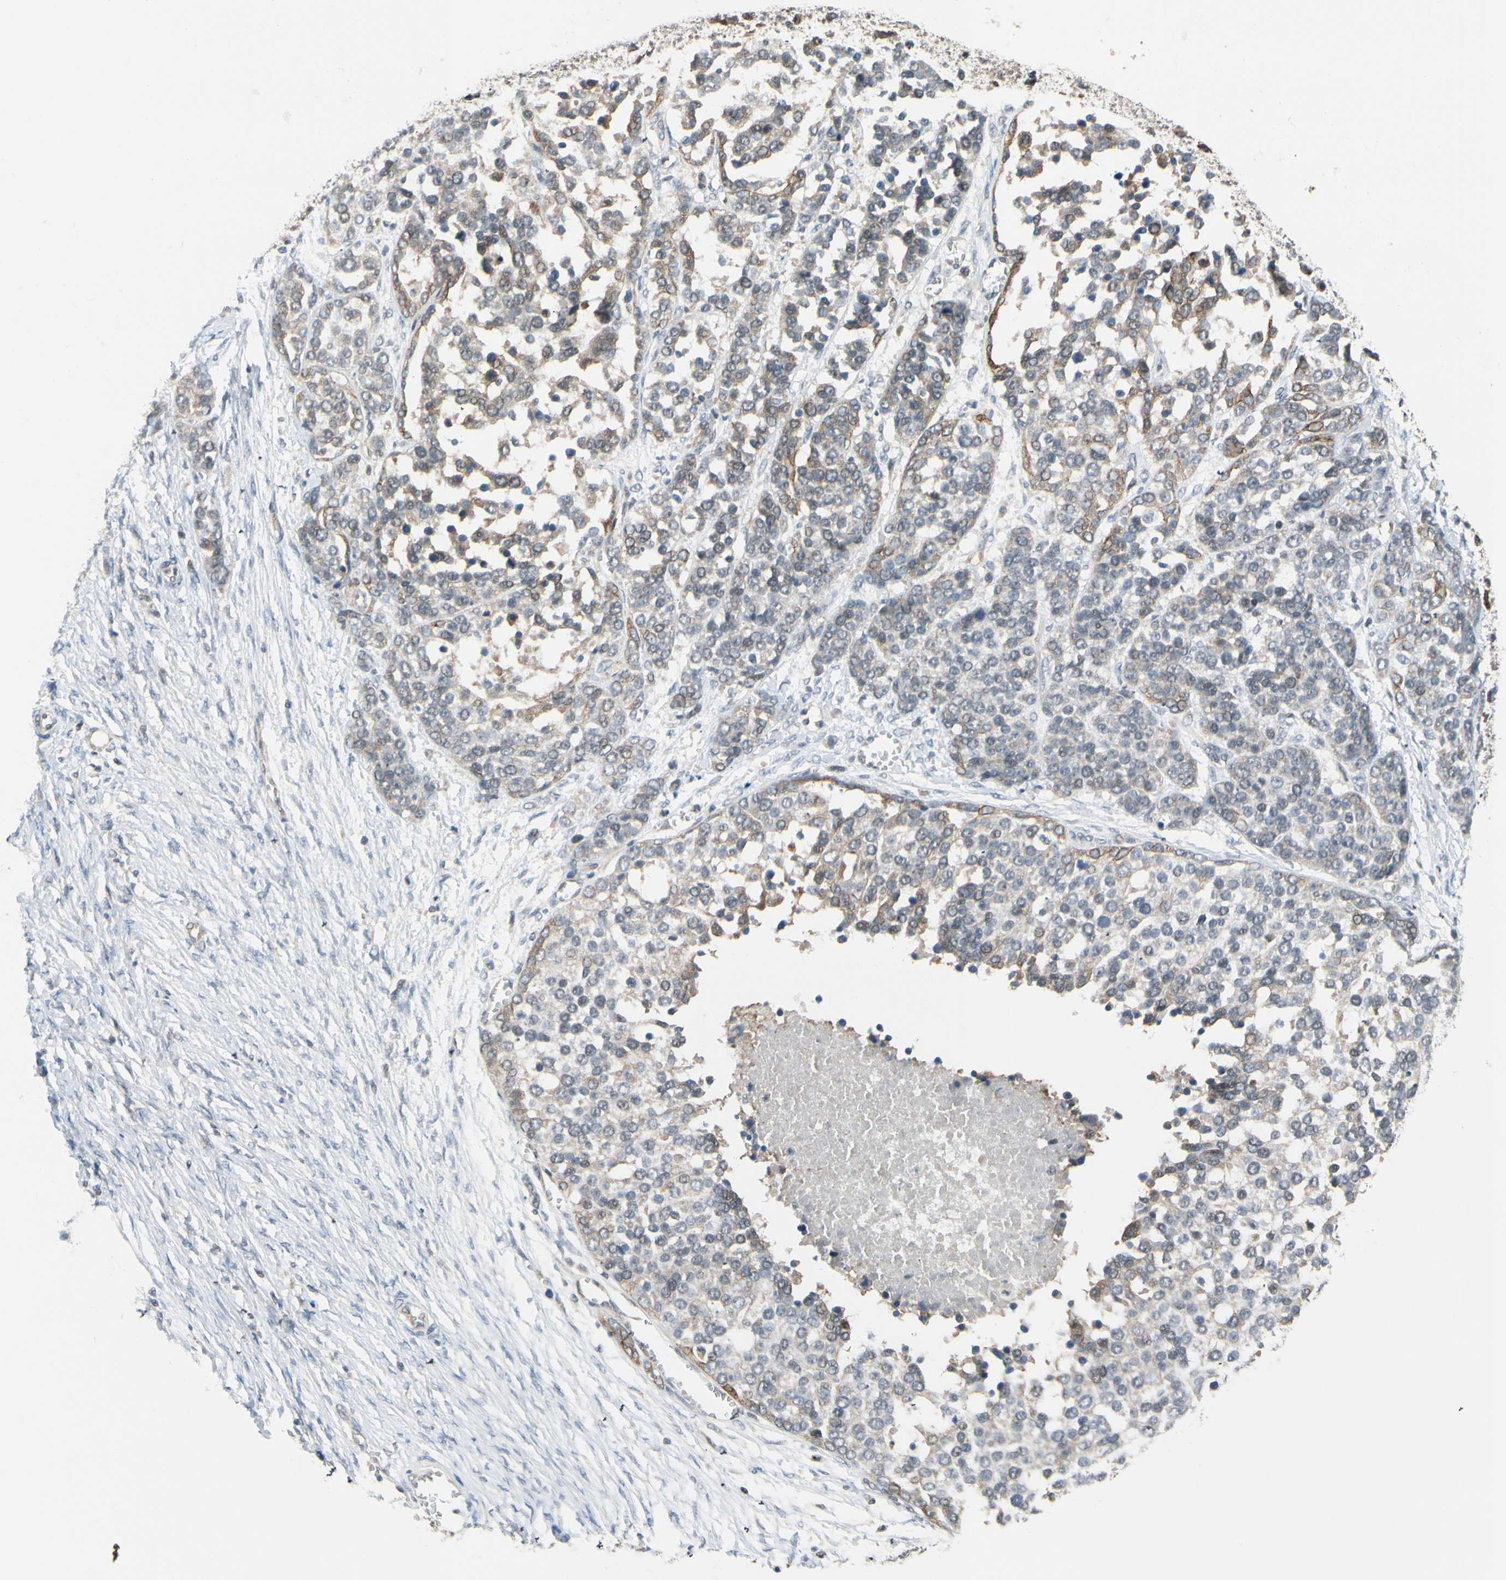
{"staining": {"intensity": "weak", "quantity": "<25%", "location": "cytoplasmic/membranous"}, "tissue": "ovarian cancer", "cell_type": "Tumor cells", "image_type": "cancer", "snomed": [{"axis": "morphology", "description": "Cystadenocarcinoma, serous, NOS"}, {"axis": "topography", "description": "Ovary"}], "caption": "The image shows no staining of tumor cells in serous cystadenocarcinoma (ovarian).", "gene": "TAF12", "patient": {"sex": "female", "age": 44}}